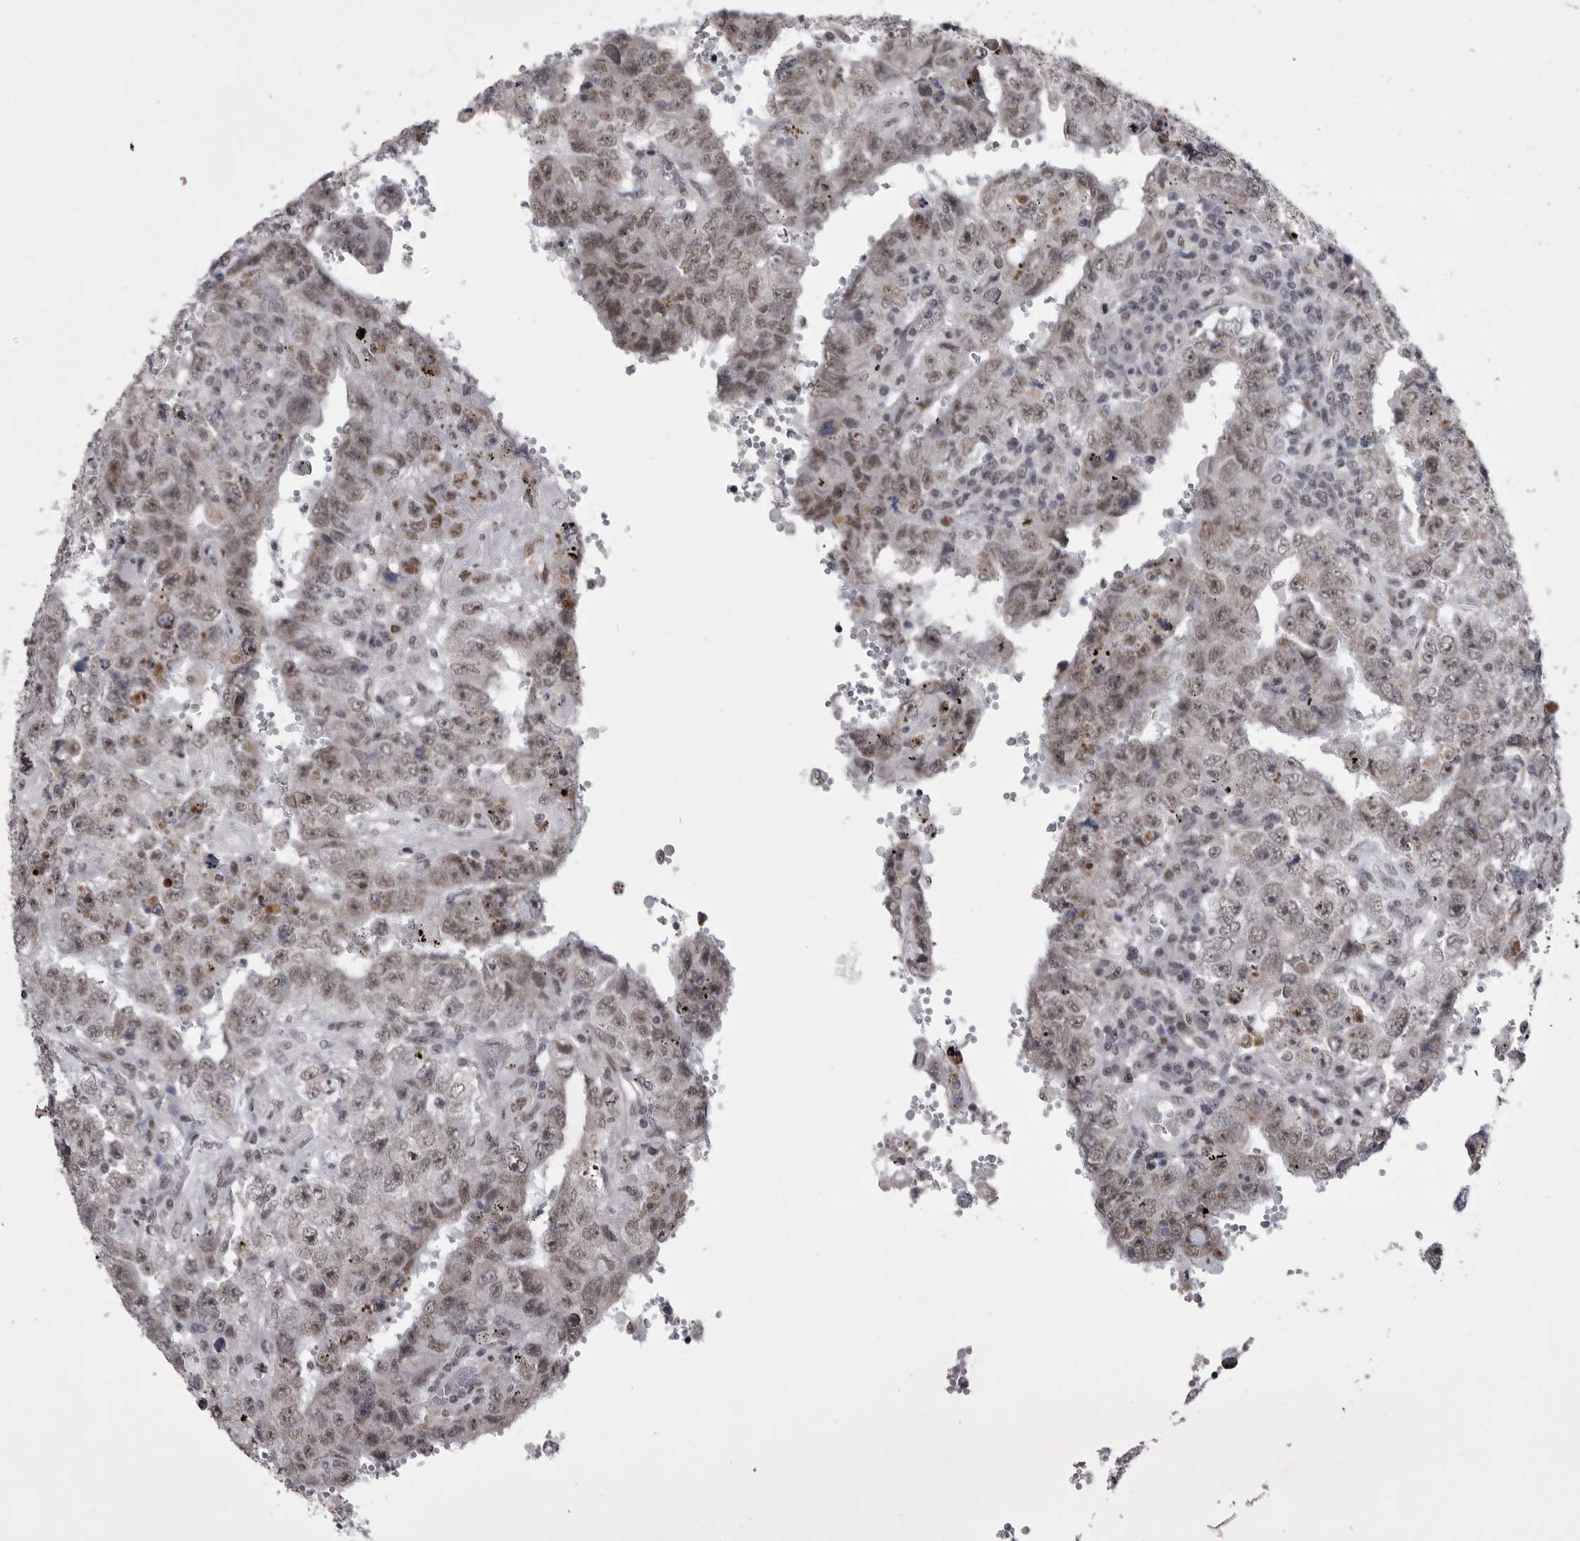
{"staining": {"intensity": "weak", "quantity": "25%-75%", "location": "nuclear"}, "tissue": "testis cancer", "cell_type": "Tumor cells", "image_type": "cancer", "snomed": [{"axis": "morphology", "description": "Carcinoma, Embryonal, NOS"}, {"axis": "topography", "description": "Testis"}], "caption": "Testis cancer (embryonal carcinoma) stained with DAB immunohistochemistry (IHC) displays low levels of weak nuclear expression in approximately 25%-75% of tumor cells.", "gene": "PRPF3", "patient": {"sex": "male", "age": 26}}